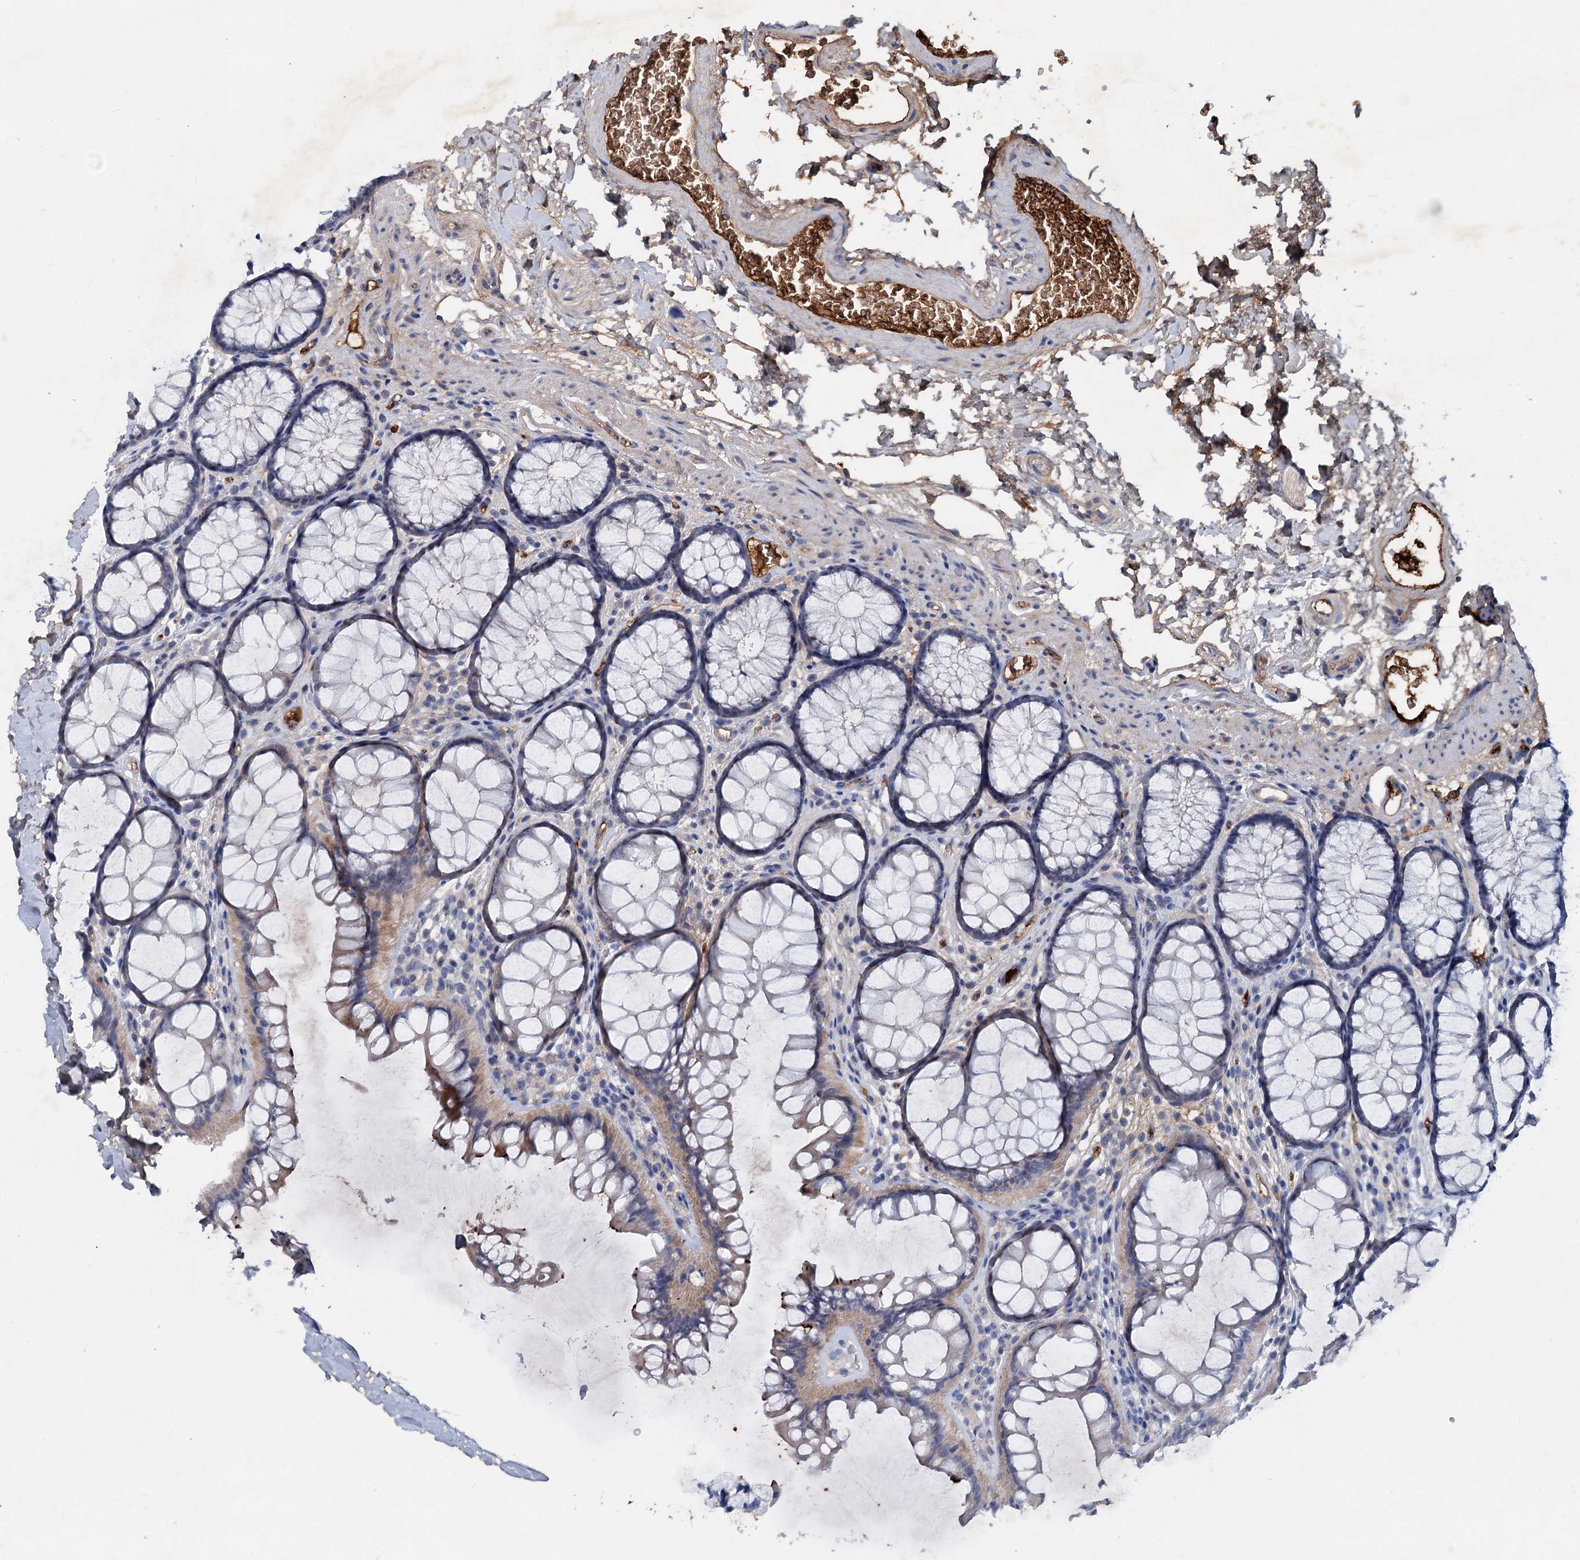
{"staining": {"intensity": "weak", "quantity": ">75%", "location": "cytoplasmic/membranous"}, "tissue": "colon", "cell_type": "Endothelial cells", "image_type": "normal", "snomed": [{"axis": "morphology", "description": "Normal tissue, NOS"}, {"axis": "topography", "description": "Colon"}], "caption": "This micrograph demonstrates immunohistochemistry (IHC) staining of normal colon, with low weak cytoplasmic/membranous staining in about >75% of endothelial cells.", "gene": "CHRD", "patient": {"sex": "female", "age": 82}}